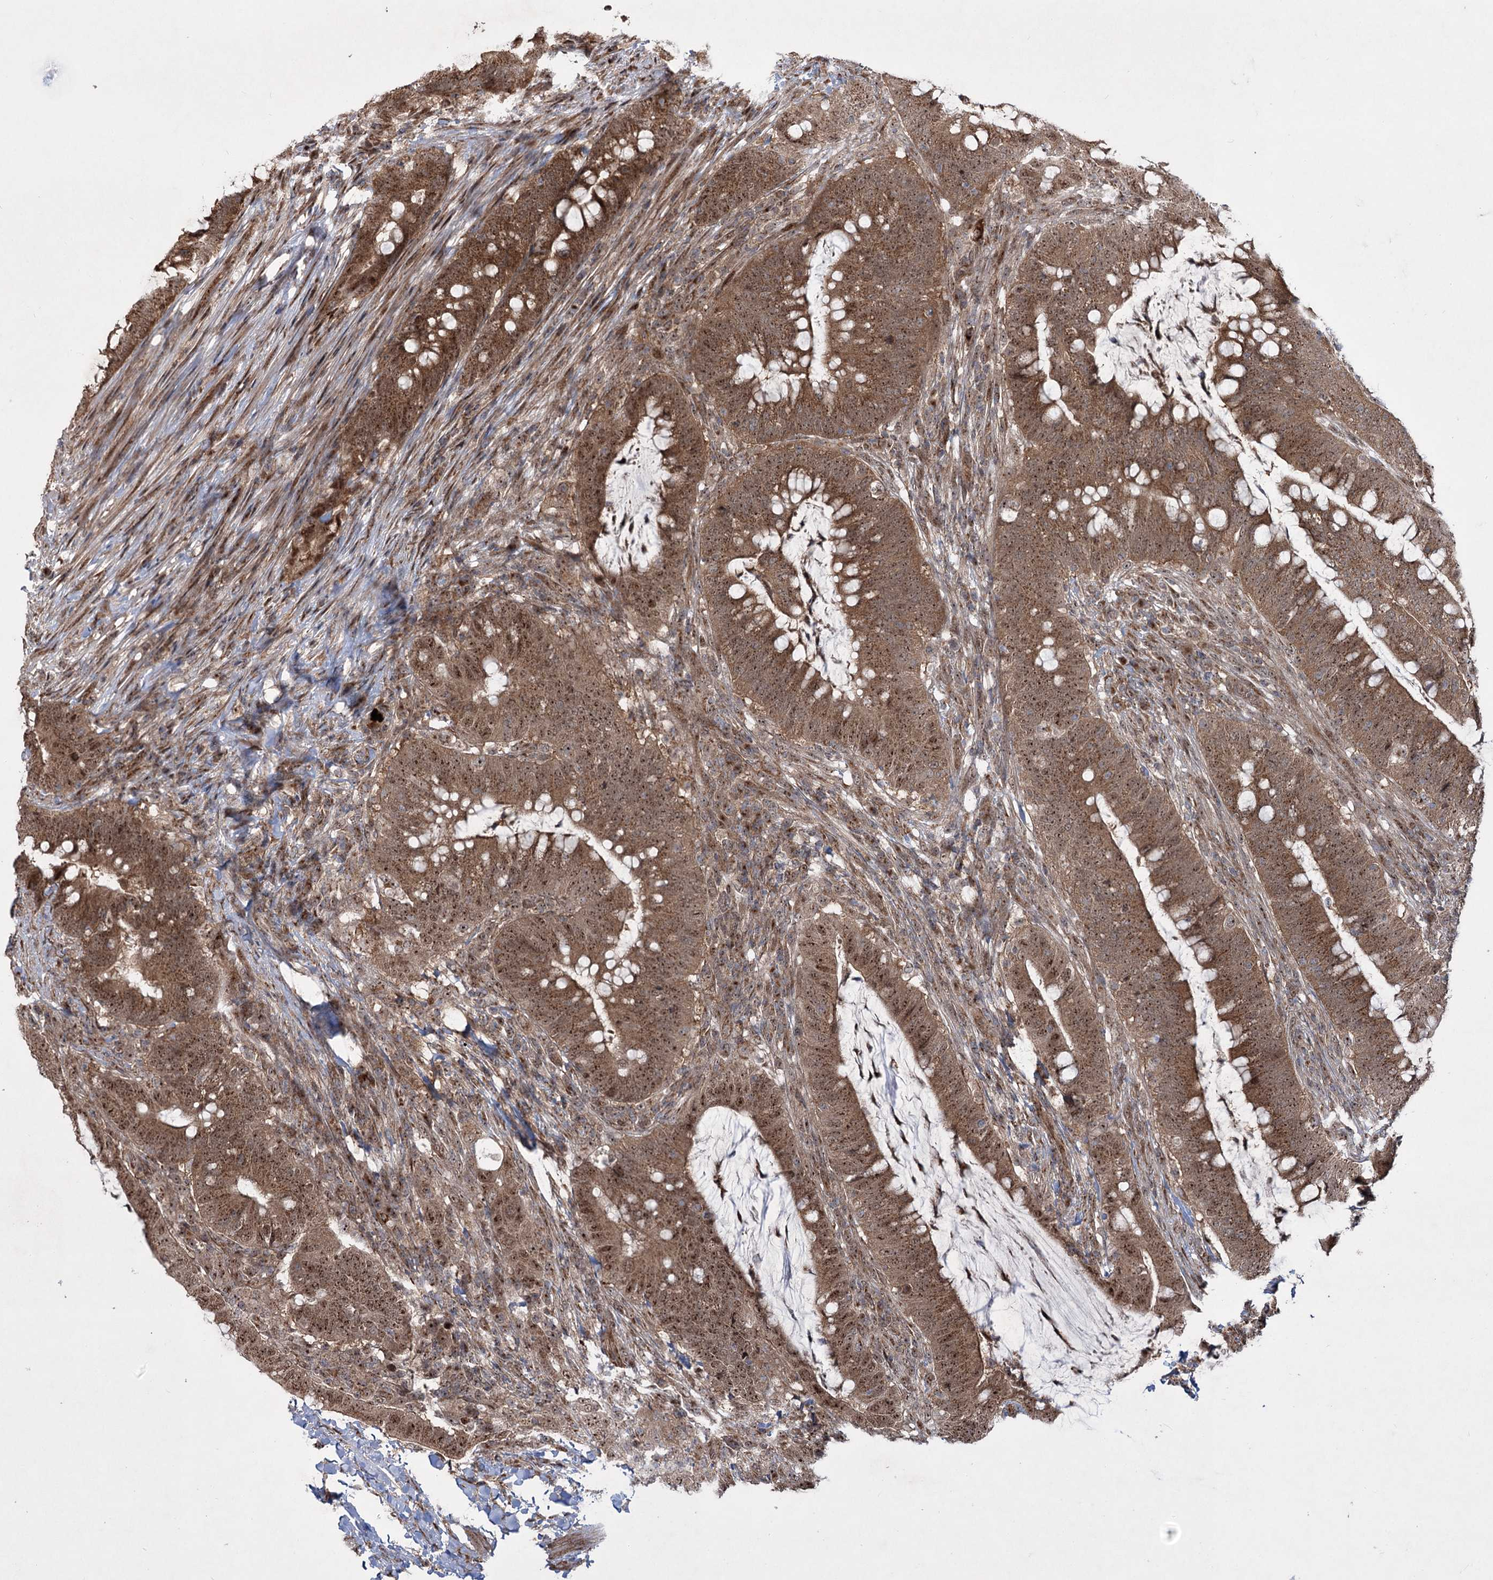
{"staining": {"intensity": "strong", "quantity": ">75%", "location": "cytoplasmic/membranous,nuclear"}, "tissue": "colorectal cancer", "cell_type": "Tumor cells", "image_type": "cancer", "snomed": [{"axis": "morphology", "description": "Adenocarcinoma, NOS"}, {"axis": "topography", "description": "Colon"}], "caption": "Colorectal cancer tissue shows strong cytoplasmic/membranous and nuclear positivity in approximately >75% of tumor cells, visualized by immunohistochemistry.", "gene": "SERINC5", "patient": {"sex": "female", "age": 66}}